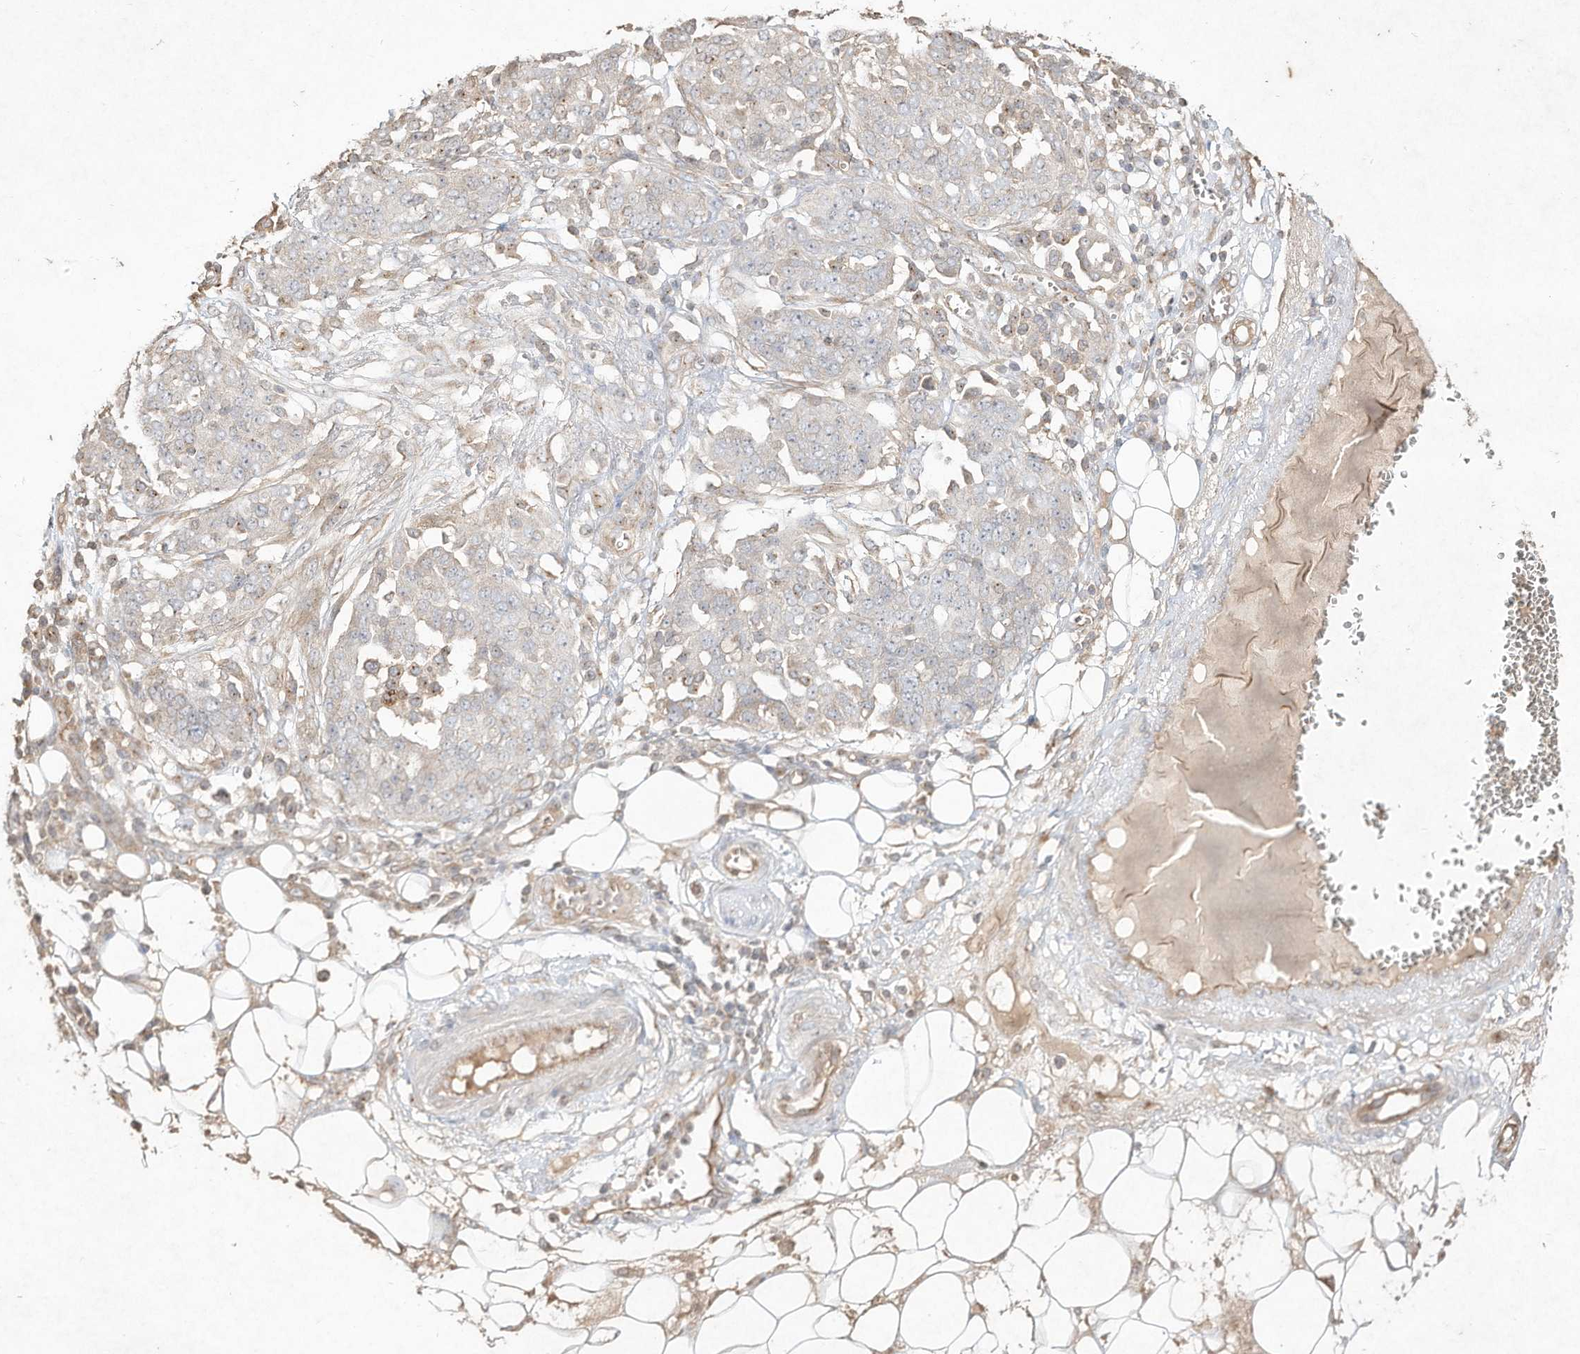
{"staining": {"intensity": "negative", "quantity": "none", "location": "none"}, "tissue": "ovarian cancer", "cell_type": "Tumor cells", "image_type": "cancer", "snomed": [{"axis": "morphology", "description": "Cystadenocarcinoma, serous, NOS"}, {"axis": "topography", "description": "Soft tissue"}, {"axis": "topography", "description": "Ovary"}], "caption": "Immunohistochemistry (IHC) micrograph of neoplastic tissue: ovarian serous cystadenocarcinoma stained with DAB shows no significant protein expression in tumor cells.", "gene": "DYNC1I2", "patient": {"sex": "female", "age": 57}}